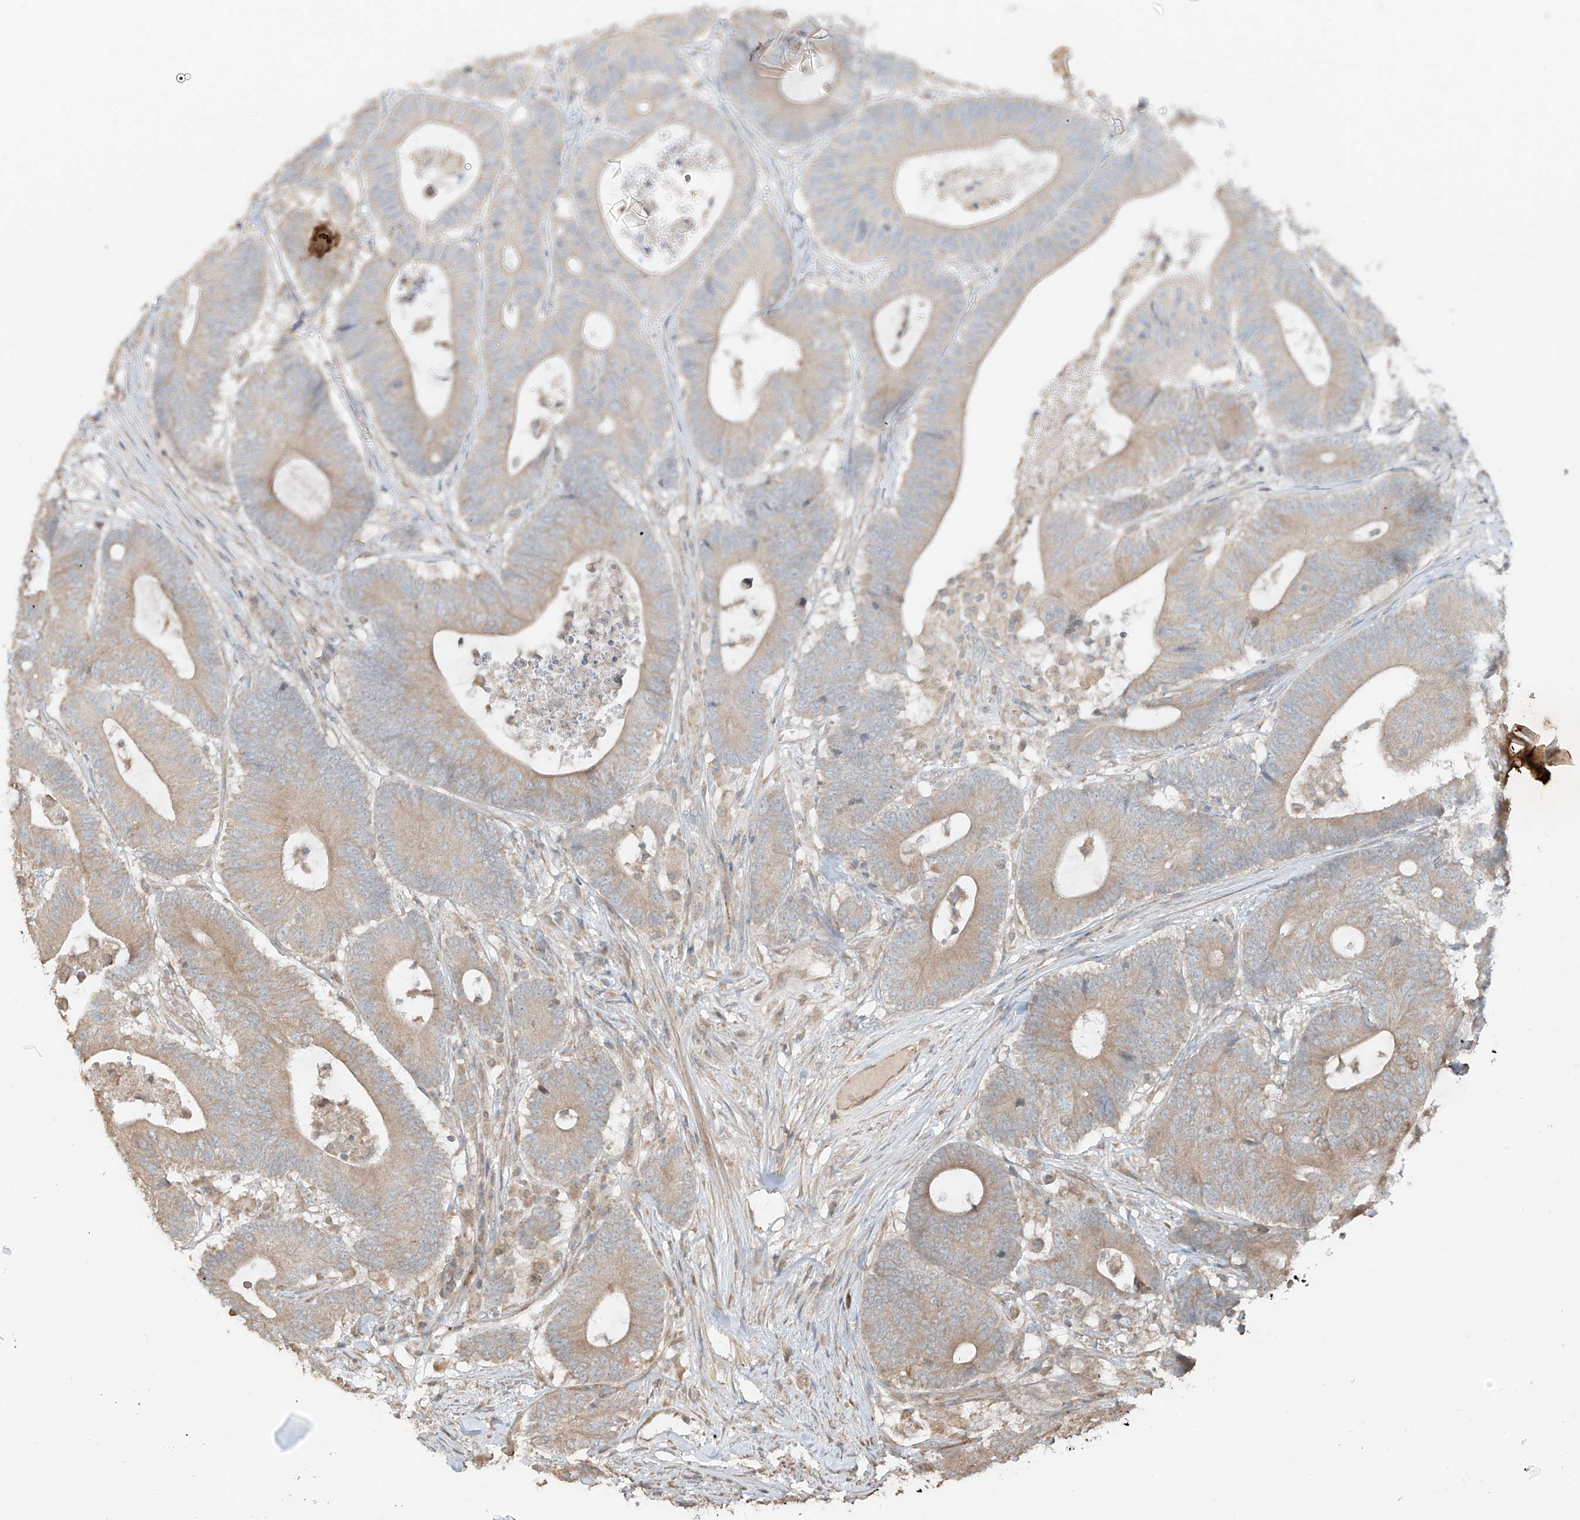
{"staining": {"intensity": "weak", "quantity": "25%-75%", "location": "cytoplasmic/membranous"}, "tissue": "colorectal cancer", "cell_type": "Tumor cells", "image_type": "cancer", "snomed": [{"axis": "morphology", "description": "Adenocarcinoma, NOS"}, {"axis": "topography", "description": "Colon"}], "caption": "Colorectal adenocarcinoma stained with a protein marker exhibits weak staining in tumor cells.", "gene": "ANKZF1", "patient": {"sex": "female", "age": 84}}